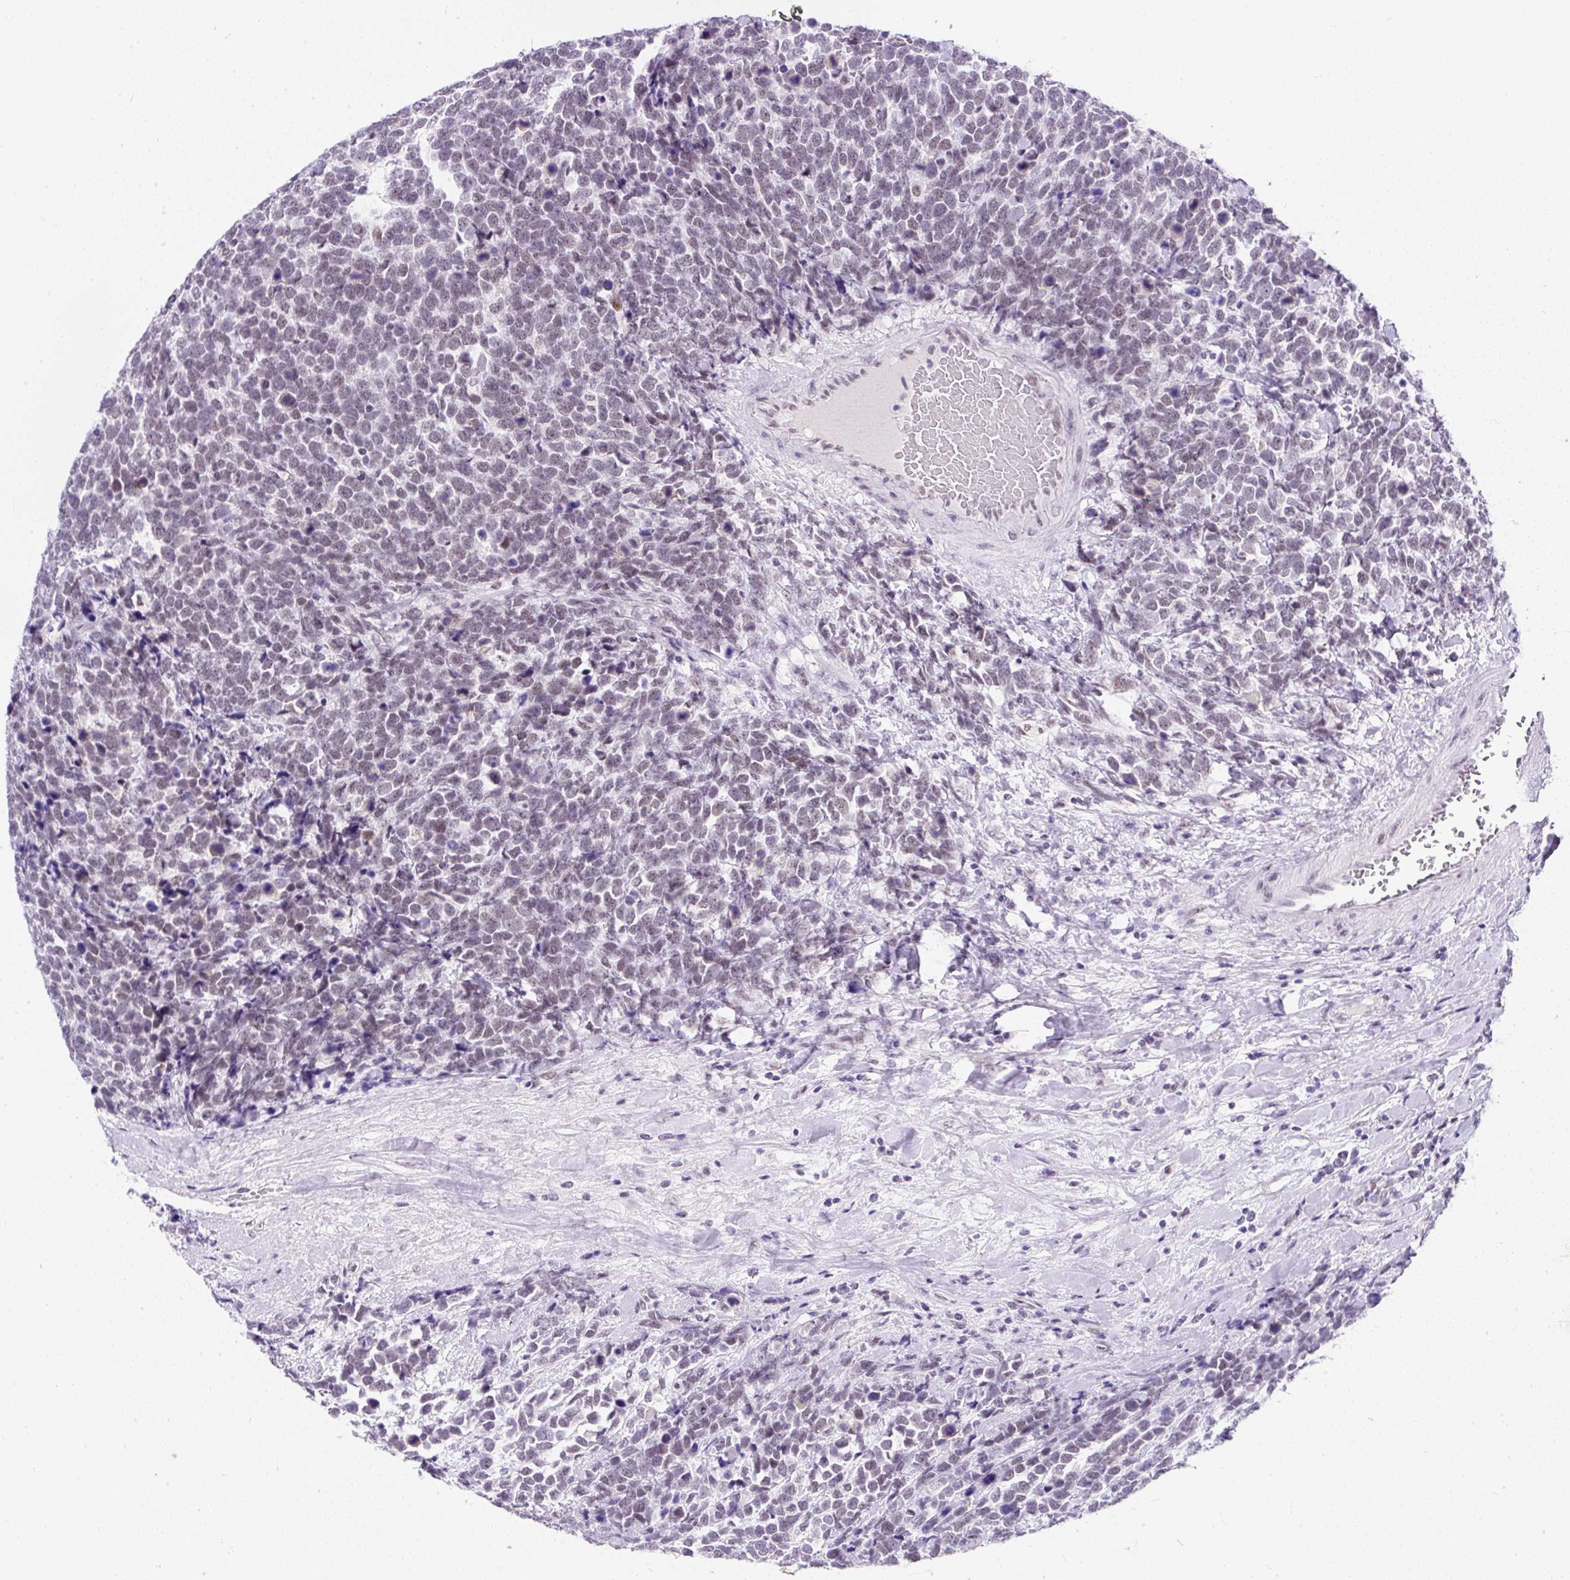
{"staining": {"intensity": "weak", "quantity": "25%-75%", "location": "nuclear"}, "tissue": "urothelial cancer", "cell_type": "Tumor cells", "image_type": "cancer", "snomed": [{"axis": "morphology", "description": "Urothelial carcinoma, High grade"}, {"axis": "topography", "description": "Urinary bladder"}], "caption": "A photomicrograph of human high-grade urothelial carcinoma stained for a protein demonstrates weak nuclear brown staining in tumor cells.", "gene": "PLCXD2", "patient": {"sex": "female", "age": 82}}